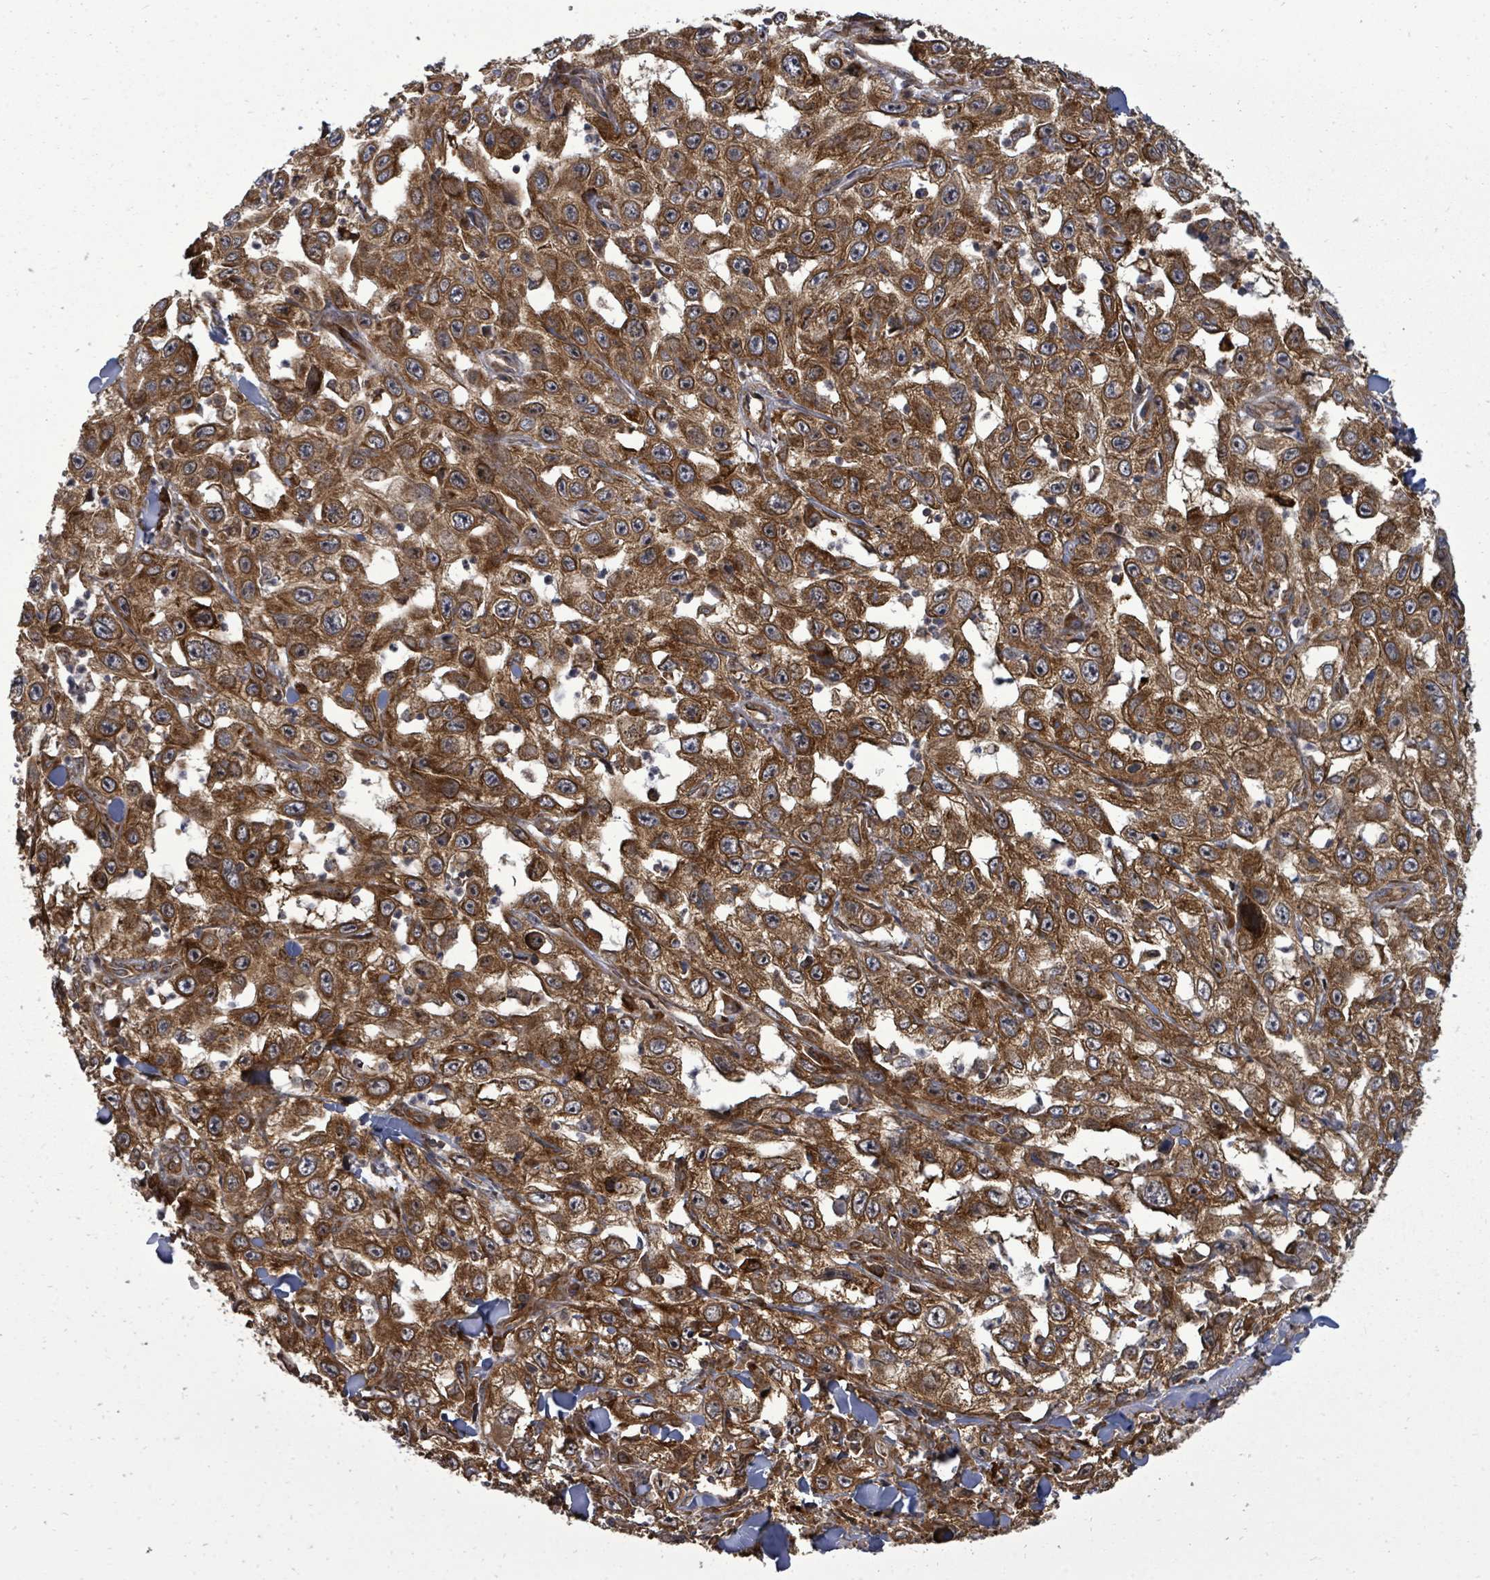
{"staining": {"intensity": "strong", "quantity": ">75%", "location": "cytoplasmic/membranous"}, "tissue": "skin cancer", "cell_type": "Tumor cells", "image_type": "cancer", "snomed": [{"axis": "morphology", "description": "Squamous cell carcinoma, NOS"}, {"axis": "topography", "description": "Skin"}], "caption": "Immunohistochemical staining of skin cancer reveals high levels of strong cytoplasmic/membranous protein staining in approximately >75% of tumor cells.", "gene": "EIF3C", "patient": {"sex": "male", "age": 82}}